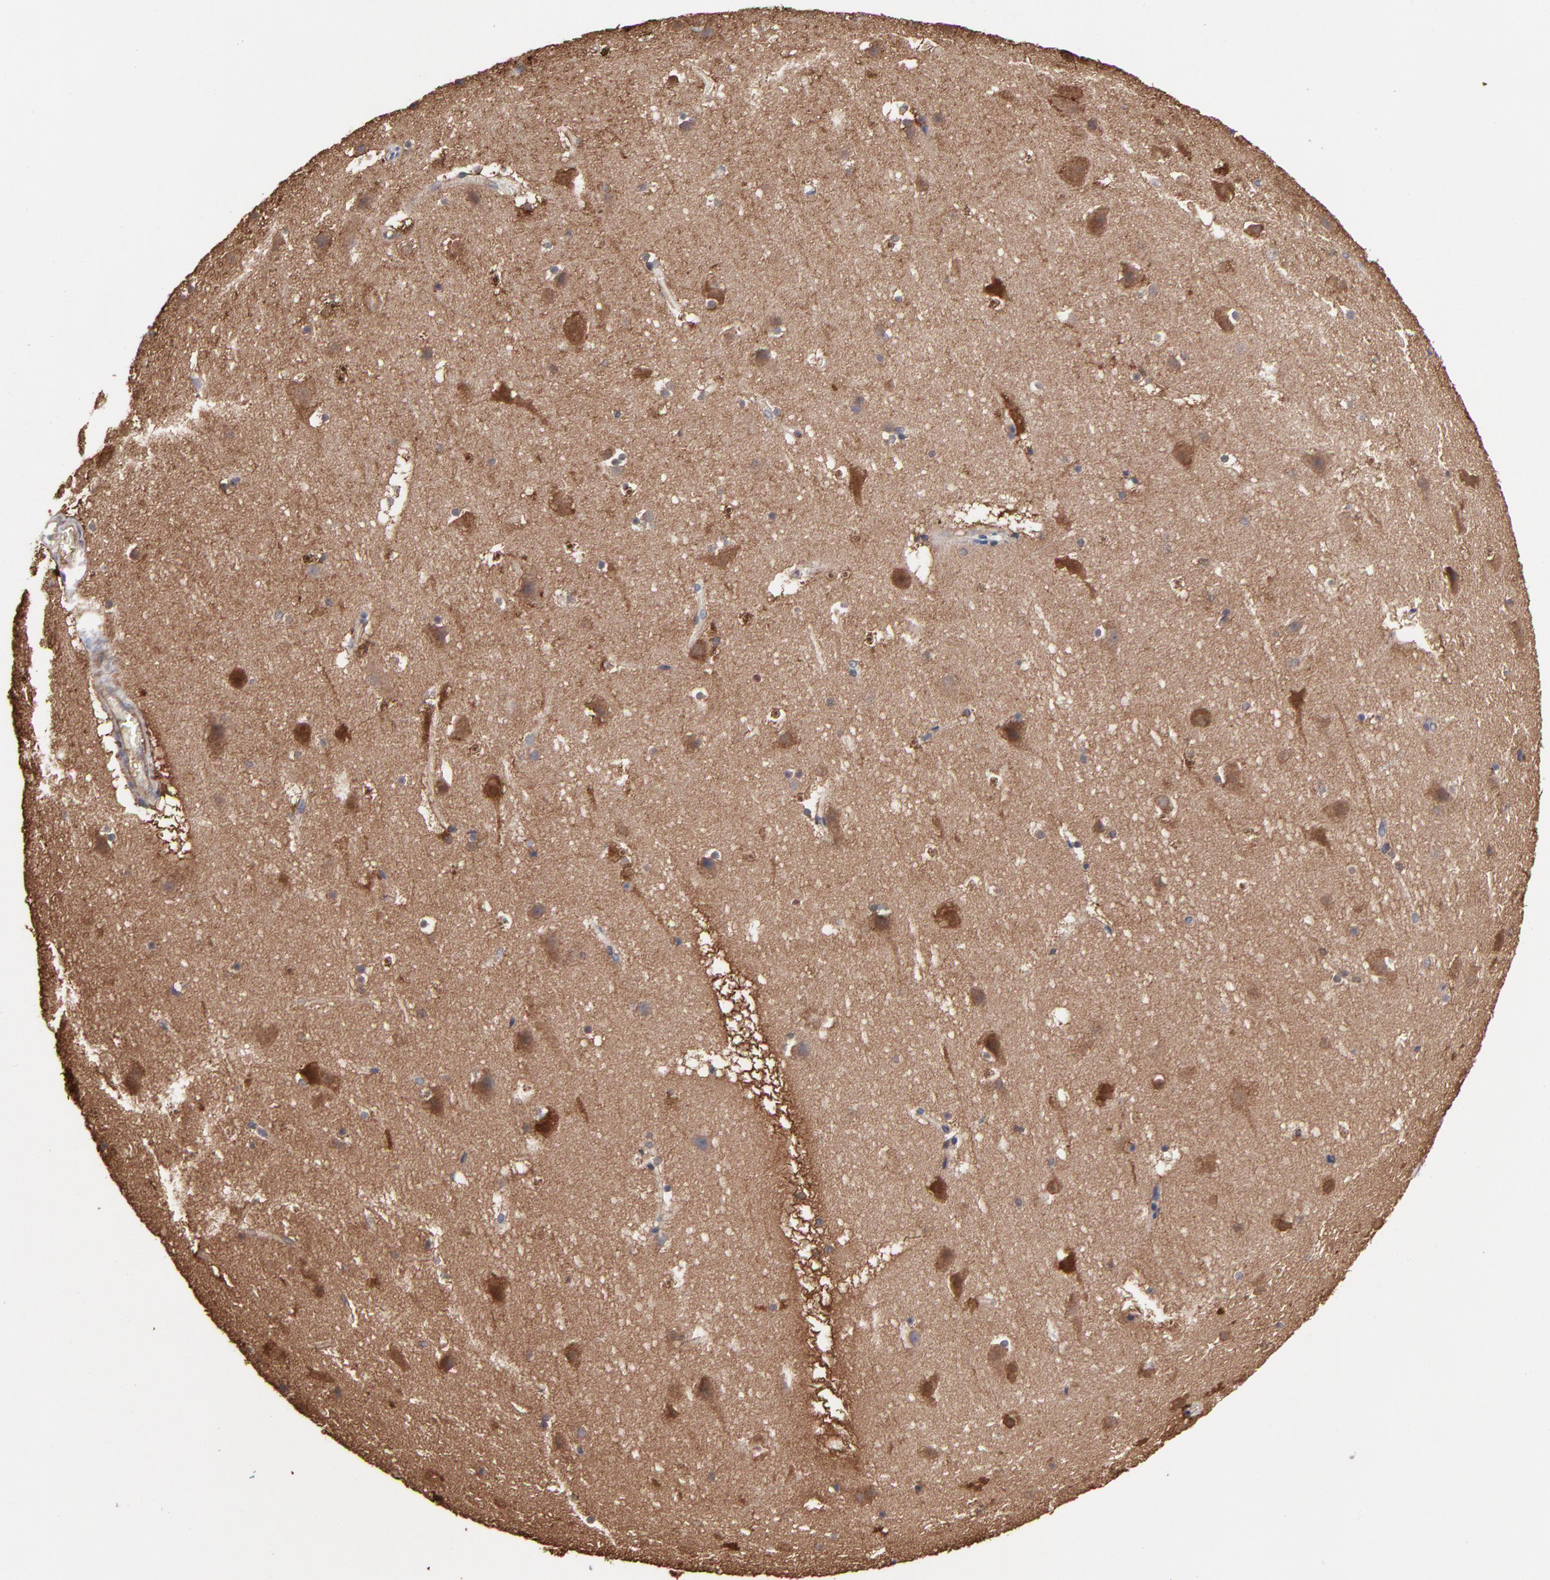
{"staining": {"intensity": "moderate", "quantity": ">75%", "location": "cytoplasmic/membranous"}, "tissue": "cerebral cortex", "cell_type": "Endothelial cells", "image_type": "normal", "snomed": [{"axis": "morphology", "description": "Normal tissue, NOS"}, {"axis": "topography", "description": "Cerebral cortex"}], "caption": "A histopathology image of human cerebral cortex stained for a protein shows moderate cytoplasmic/membranous brown staining in endothelial cells. Immunohistochemistry stains the protein in brown and the nuclei are stained blue.", "gene": "NFKBIA", "patient": {"sex": "male", "age": 45}}